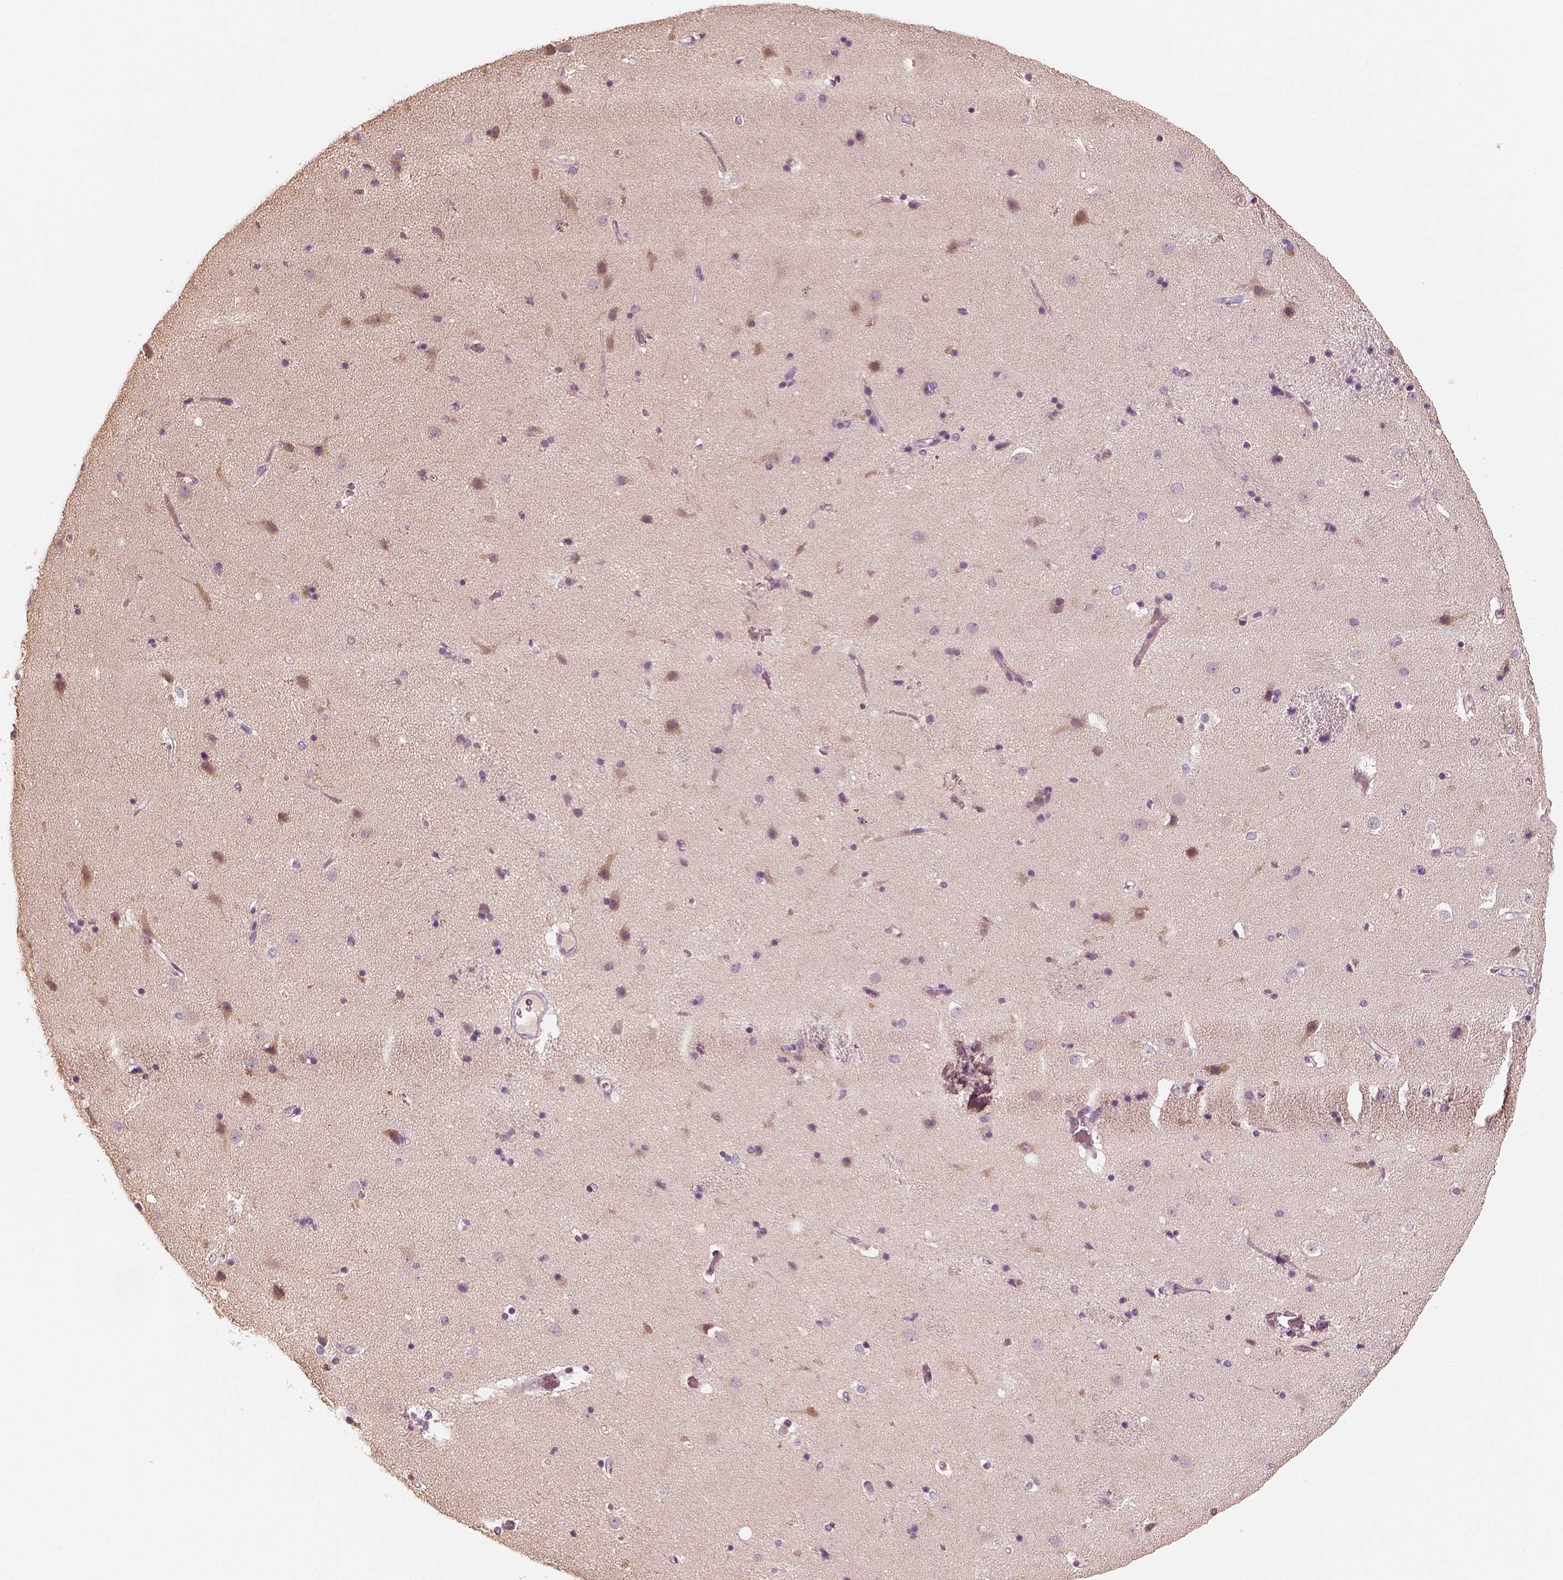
{"staining": {"intensity": "negative", "quantity": "none", "location": "none"}, "tissue": "caudate", "cell_type": "Glial cells", "image_type": "normal", "snomed": [{"axis": "morphology", "description": "Normal tissue, NOS"}, {"axis": "topography", "description": "Lateral ventricle wall"}], "caption": "DAB (3,3'-diaminobenzidine) immunohistochemical staining of unremarkable caudate demonstrates no significant expression in glial cells.", "gene": "RS1", "patient": {"sex": "female", "age": 71}}